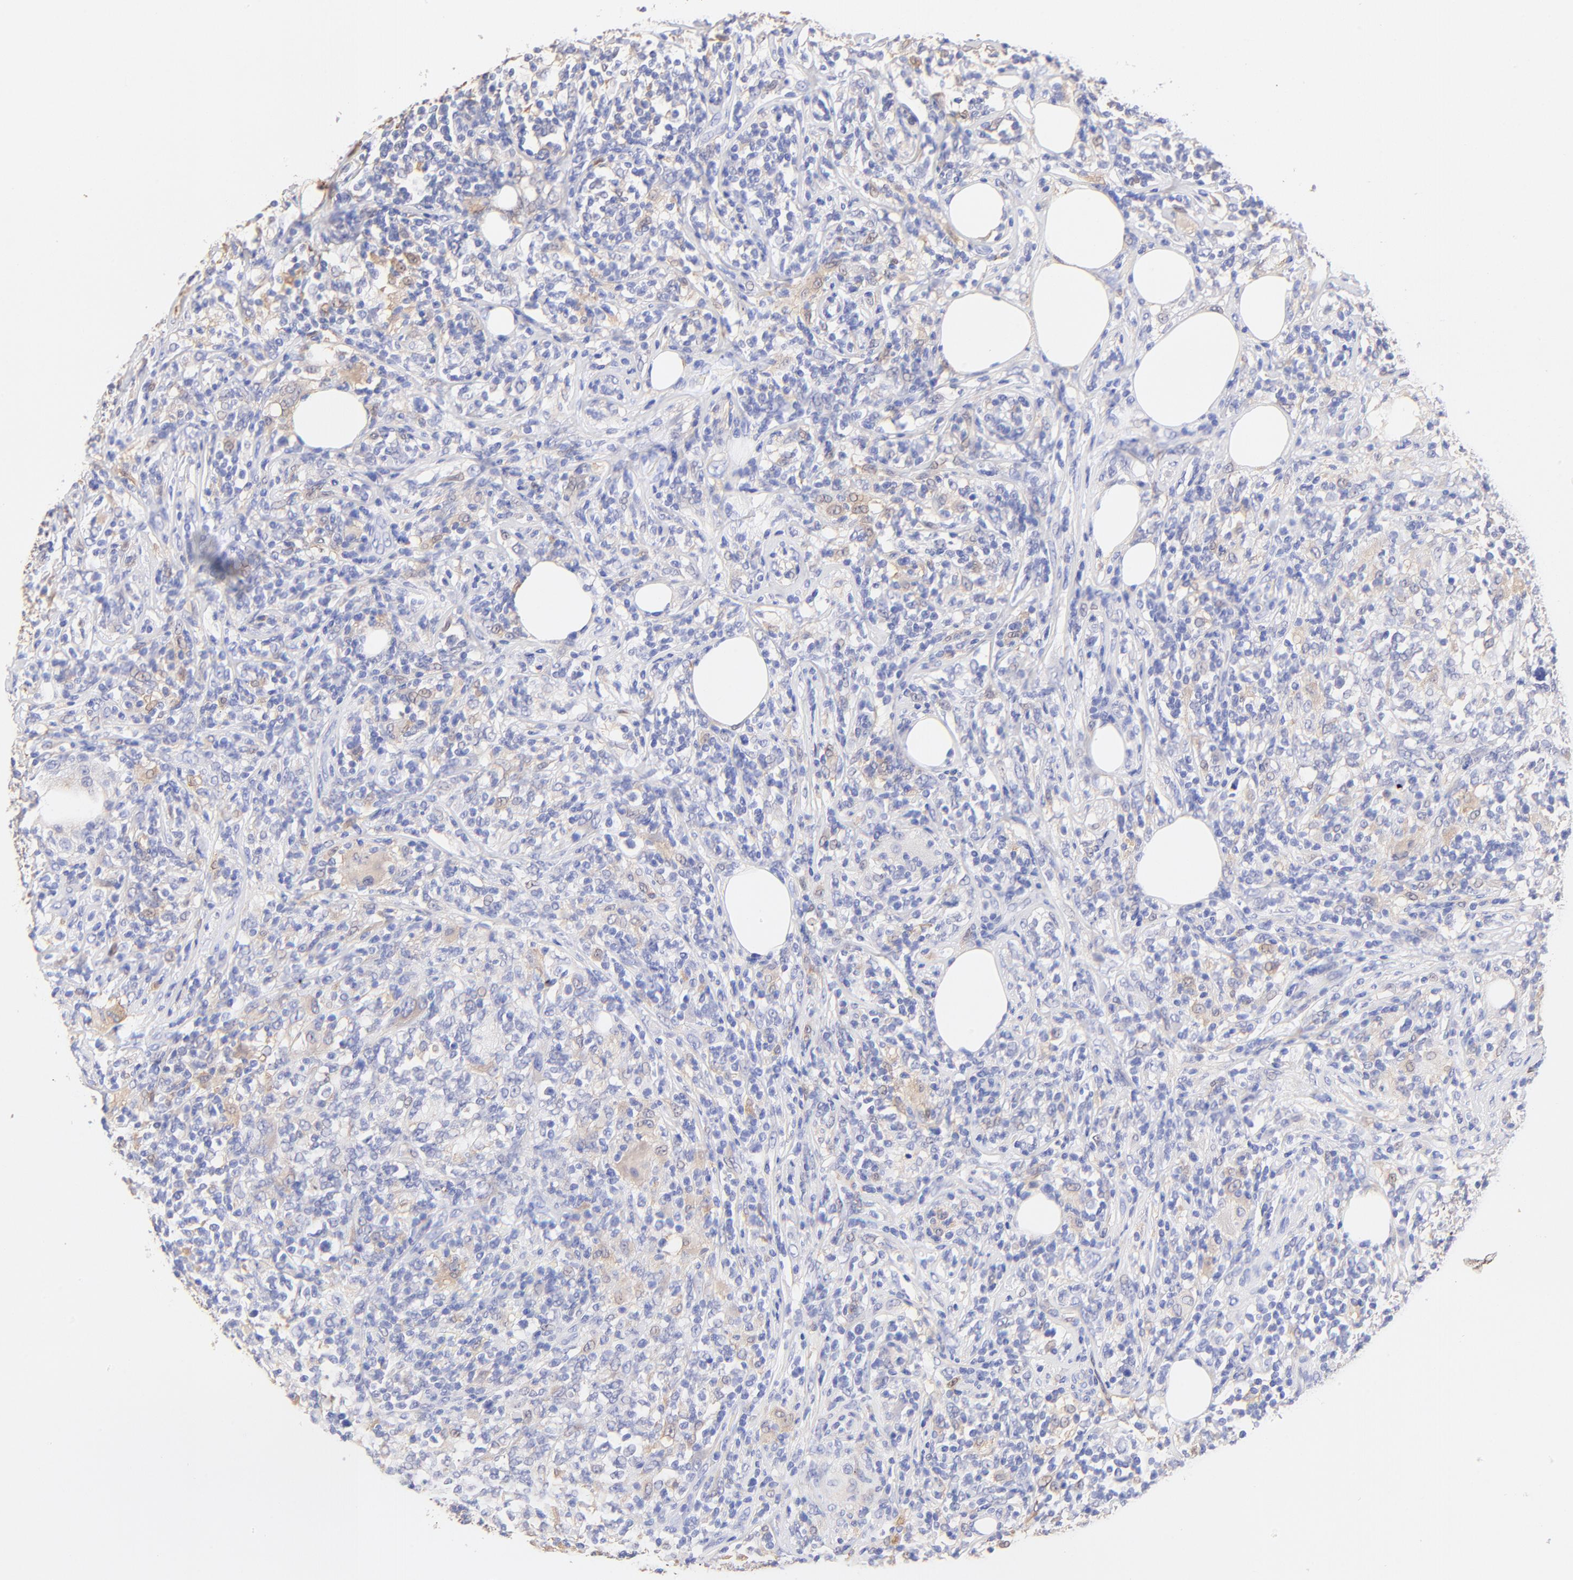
{"staining": {"intensity": "weak", "quantity": "<25%", "location": "cytoplasmic/membranous"}, "tissue": "lymphoma", "cell_type": "Tumor cells", "image_type": "cancer", "snomed": [{"axis": "morphology", "description": "Malignant lymphoma, non-Hodgkin's type, High grade"}, {"axis": "topography", "description": "Lymph node"}], "caption": "IHC image of lymphoma stained for a protein (brown), which displays no staining in tumor cells. (Brightfield microscopy of DAB (3,3'-diaminobenzidine) IHC at high magnification).", "gene": "ALDH1A1", "patient": {"sex": "female", "age": 84}}